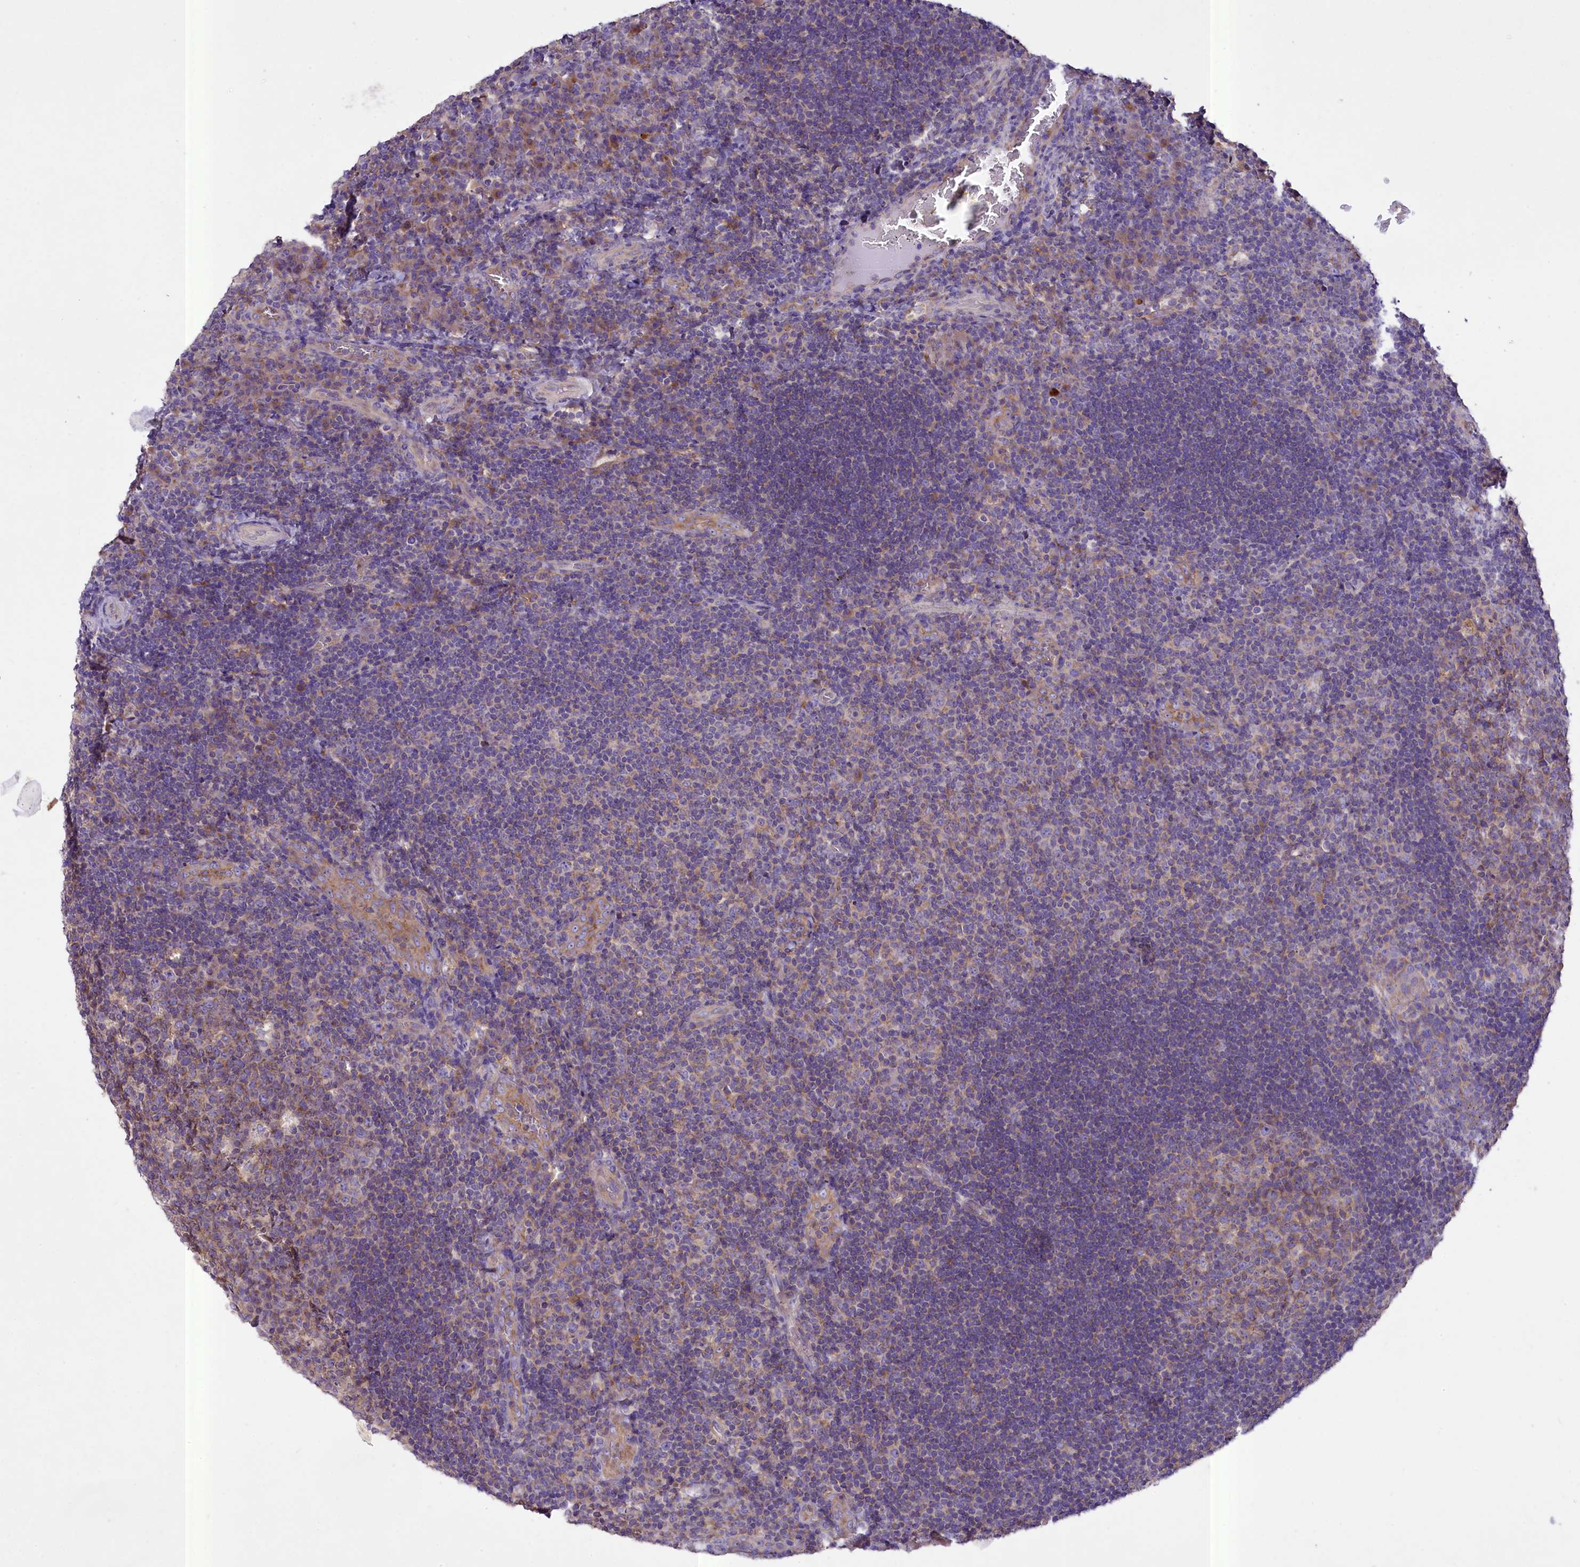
{"staining": {"intensity": "weak", "quantity": "25%-75%", "location": "cytoplasmic/membranous"}, "tissue": "tonsil", "cell_type": "Germinal center cells", "image_type": "normal", "snomed": [{"axis": "morphology", "description": "Normal tissue, NOS"}, {"axis": "topography", "description": "Tonsil"}], "caption": "DAB immunohistochemical staining of normal tonsil displays weak cytoplasmic/membranous protein positivity in approximately 25%-75% of germinal center cells. (Brightfield microscopy of DAB IHC at high magnification).", "gene": "PEMT", "patient": {"sex": "male", "age": 17}}